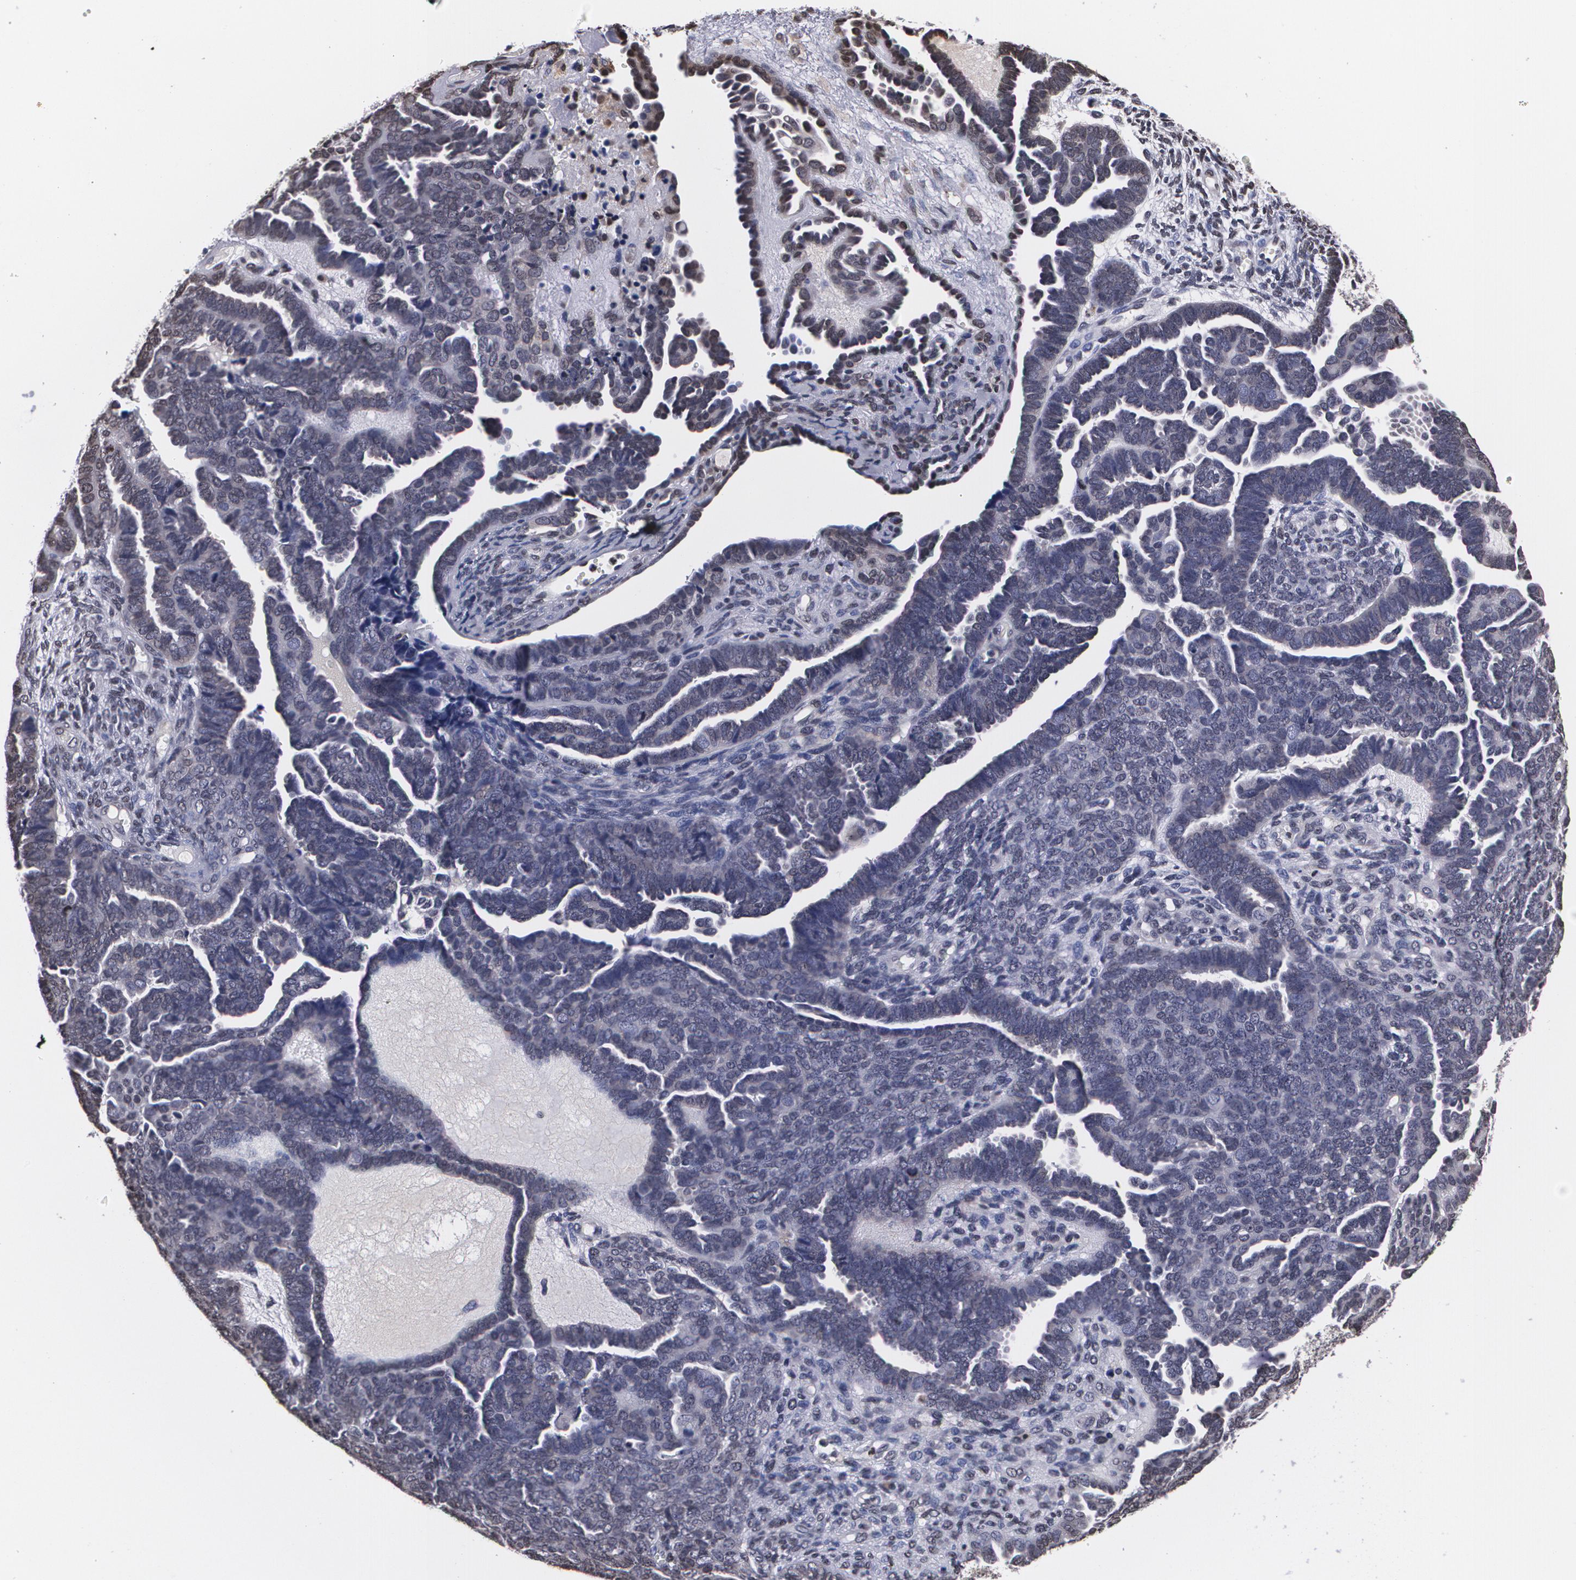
{"staining": {"intensity": "moderate", "quantity": "<25%", "location": "nuclear"}, "tissue": "endometrial cancer", "cell_type": "Tumor cells", "image_type": "cancer", "snomed": [{"axis": "morphology", "description": "Neoplasm, malignant, NOS"}, {"axis": "topography", "description": "Endometrium"}], "caption": "Human endometrial malignant neoplasm stained with a brown dye shows moderate nuclear positive staining in approximately <25% of tumor cells.", "gene": "MVP", "patient": {"sex": "female", "age": 74}}